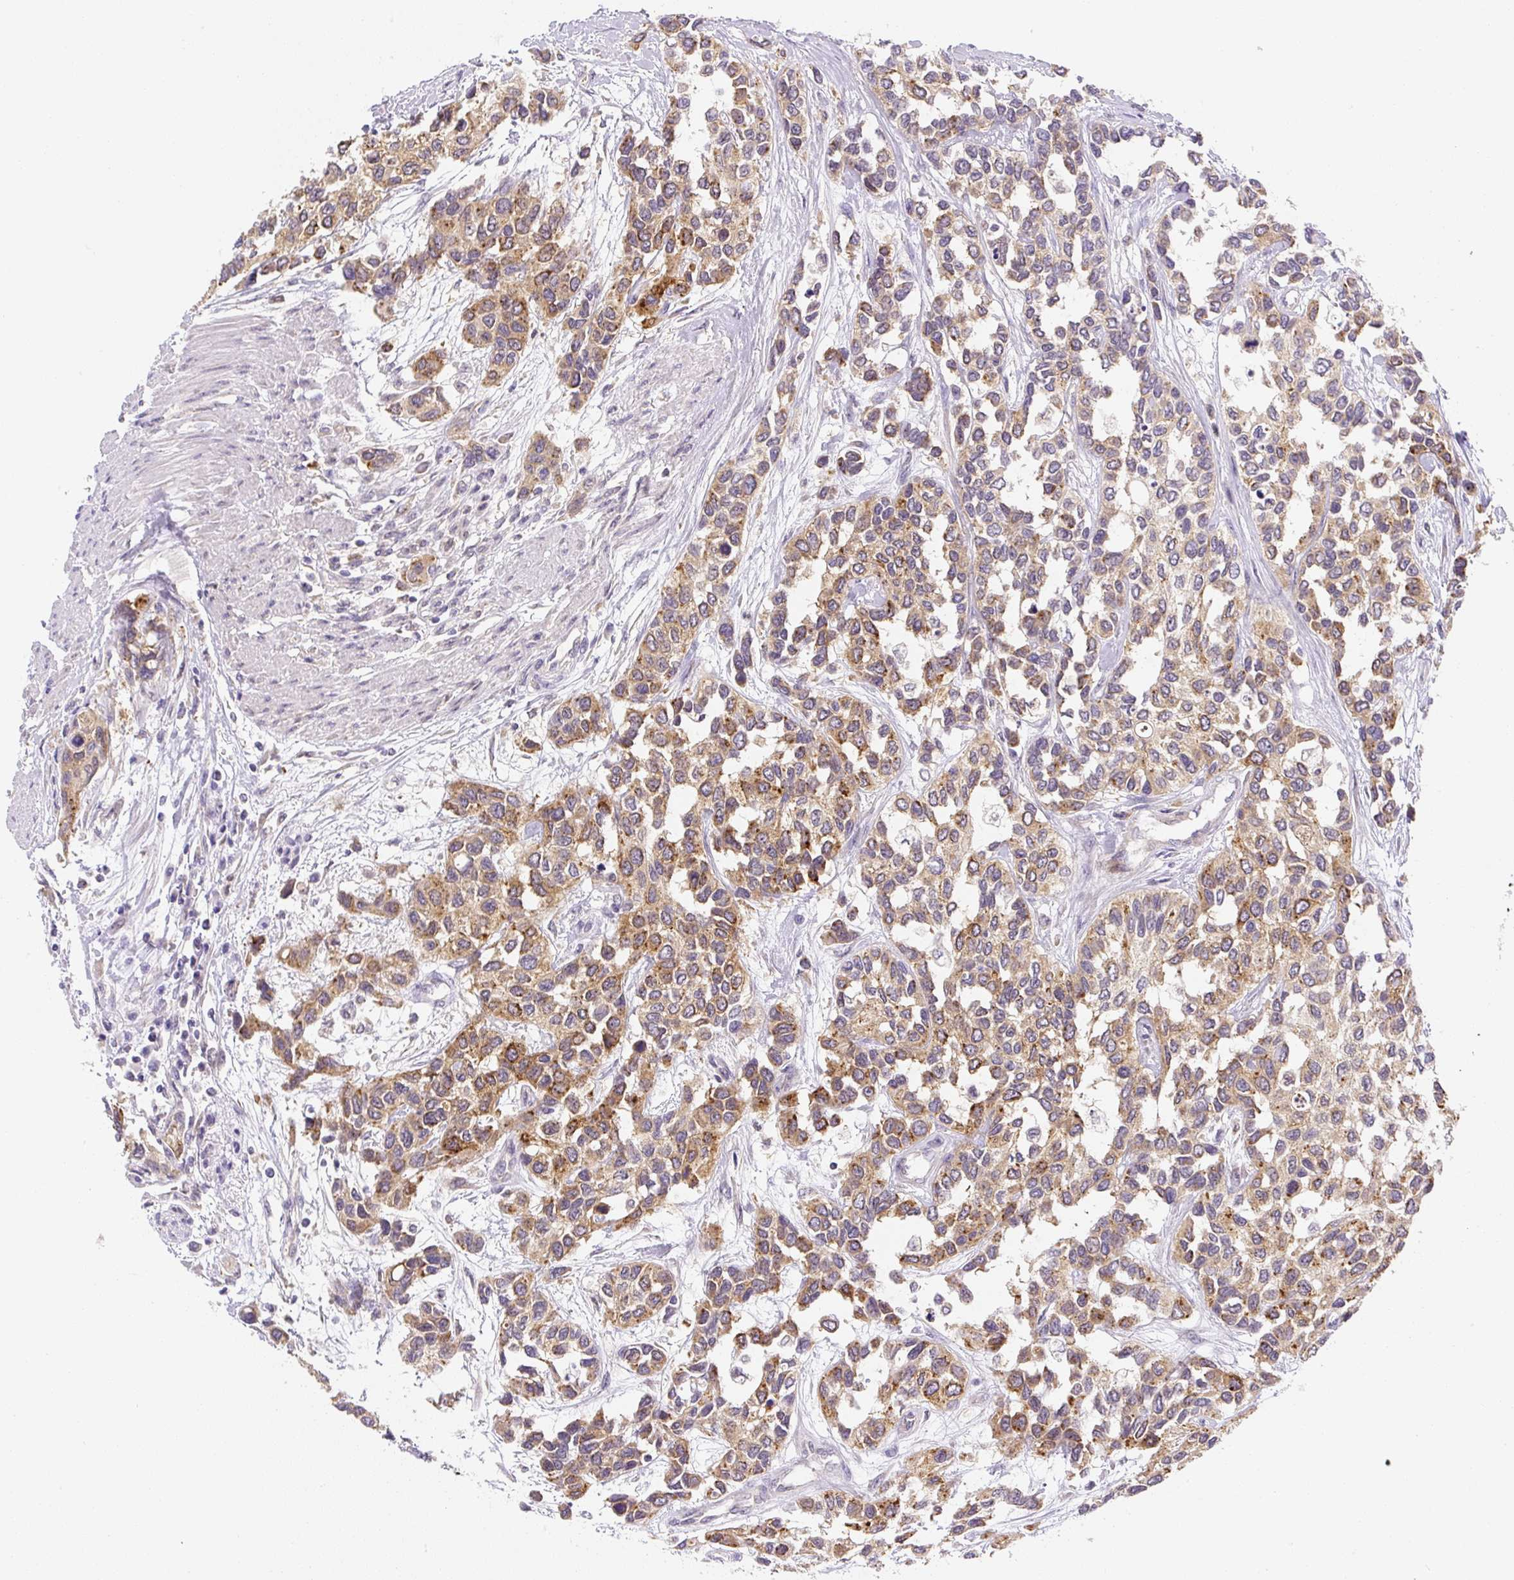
{"staining": {"intensity": "moderate", "quantity": ">75%", "location": "cytoplasmic/membranous"}, "tissue": "urothelial cancer", "cell_type": "Tumor cells", "image_type": "cancer", "snomed": [{"axis": "morphology", "description": "Normal tissue, NOS"}, {"axis": "morphology", "description": "Urothelial carcinoma, High grade"}, {"axis": "topography", "description": "Vascular tissue"}, {"axis": "topography", "description": "Urinary bladder"}], "caption": "A photomicrograph of human urothelial cancer stained for a protein displays moderate cytoplasmic/membranous brown staining in tumor cells.", "gene": "PLA2G4A", "patient": {"sex": "female", "age": 56}}